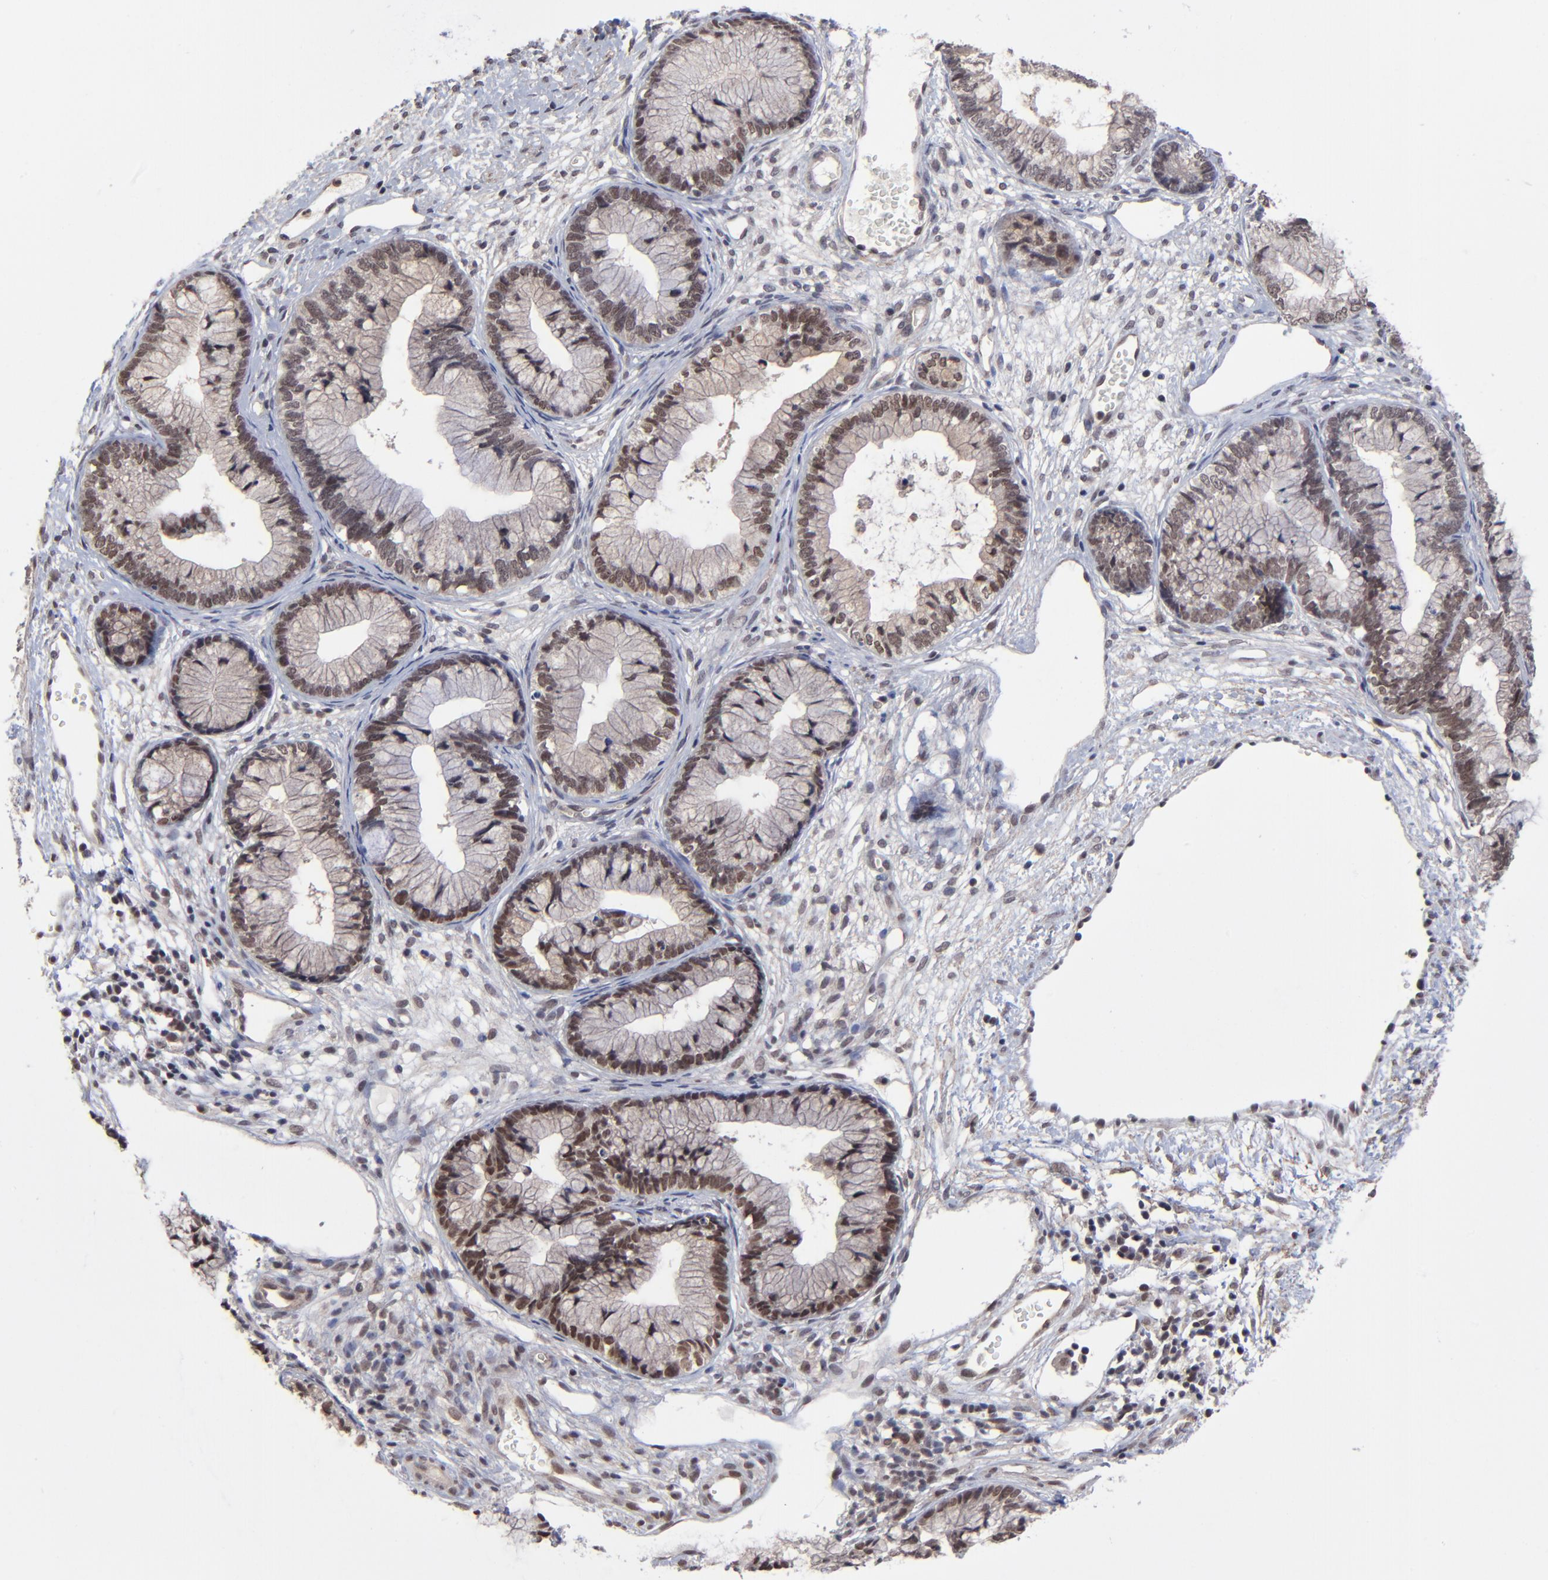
{"staining": {"intensity": "moderate", "quantity": ">75%", "location": "nuclear"}, "tissue": "cervical cancer", "cell_type": "Tumor cells", "image_type": "cancer", "snomed": [{"axis": "morphology", "description": "Adenocarcinoma, NOS"}, {"axis": "topography", "description": "Cervix"}], "caption": "Immunohistochemistry image of neoplastic tissue: human cervical cancer (adenocarcinoma) stained using IHC exhibits medium levels of moderate protein expression localized specifically in the nuclear of tumor cells, appearing as a nuclear brown color.", "gene": "ZNF419", "patient": {"sex": "female", "age": 44}}